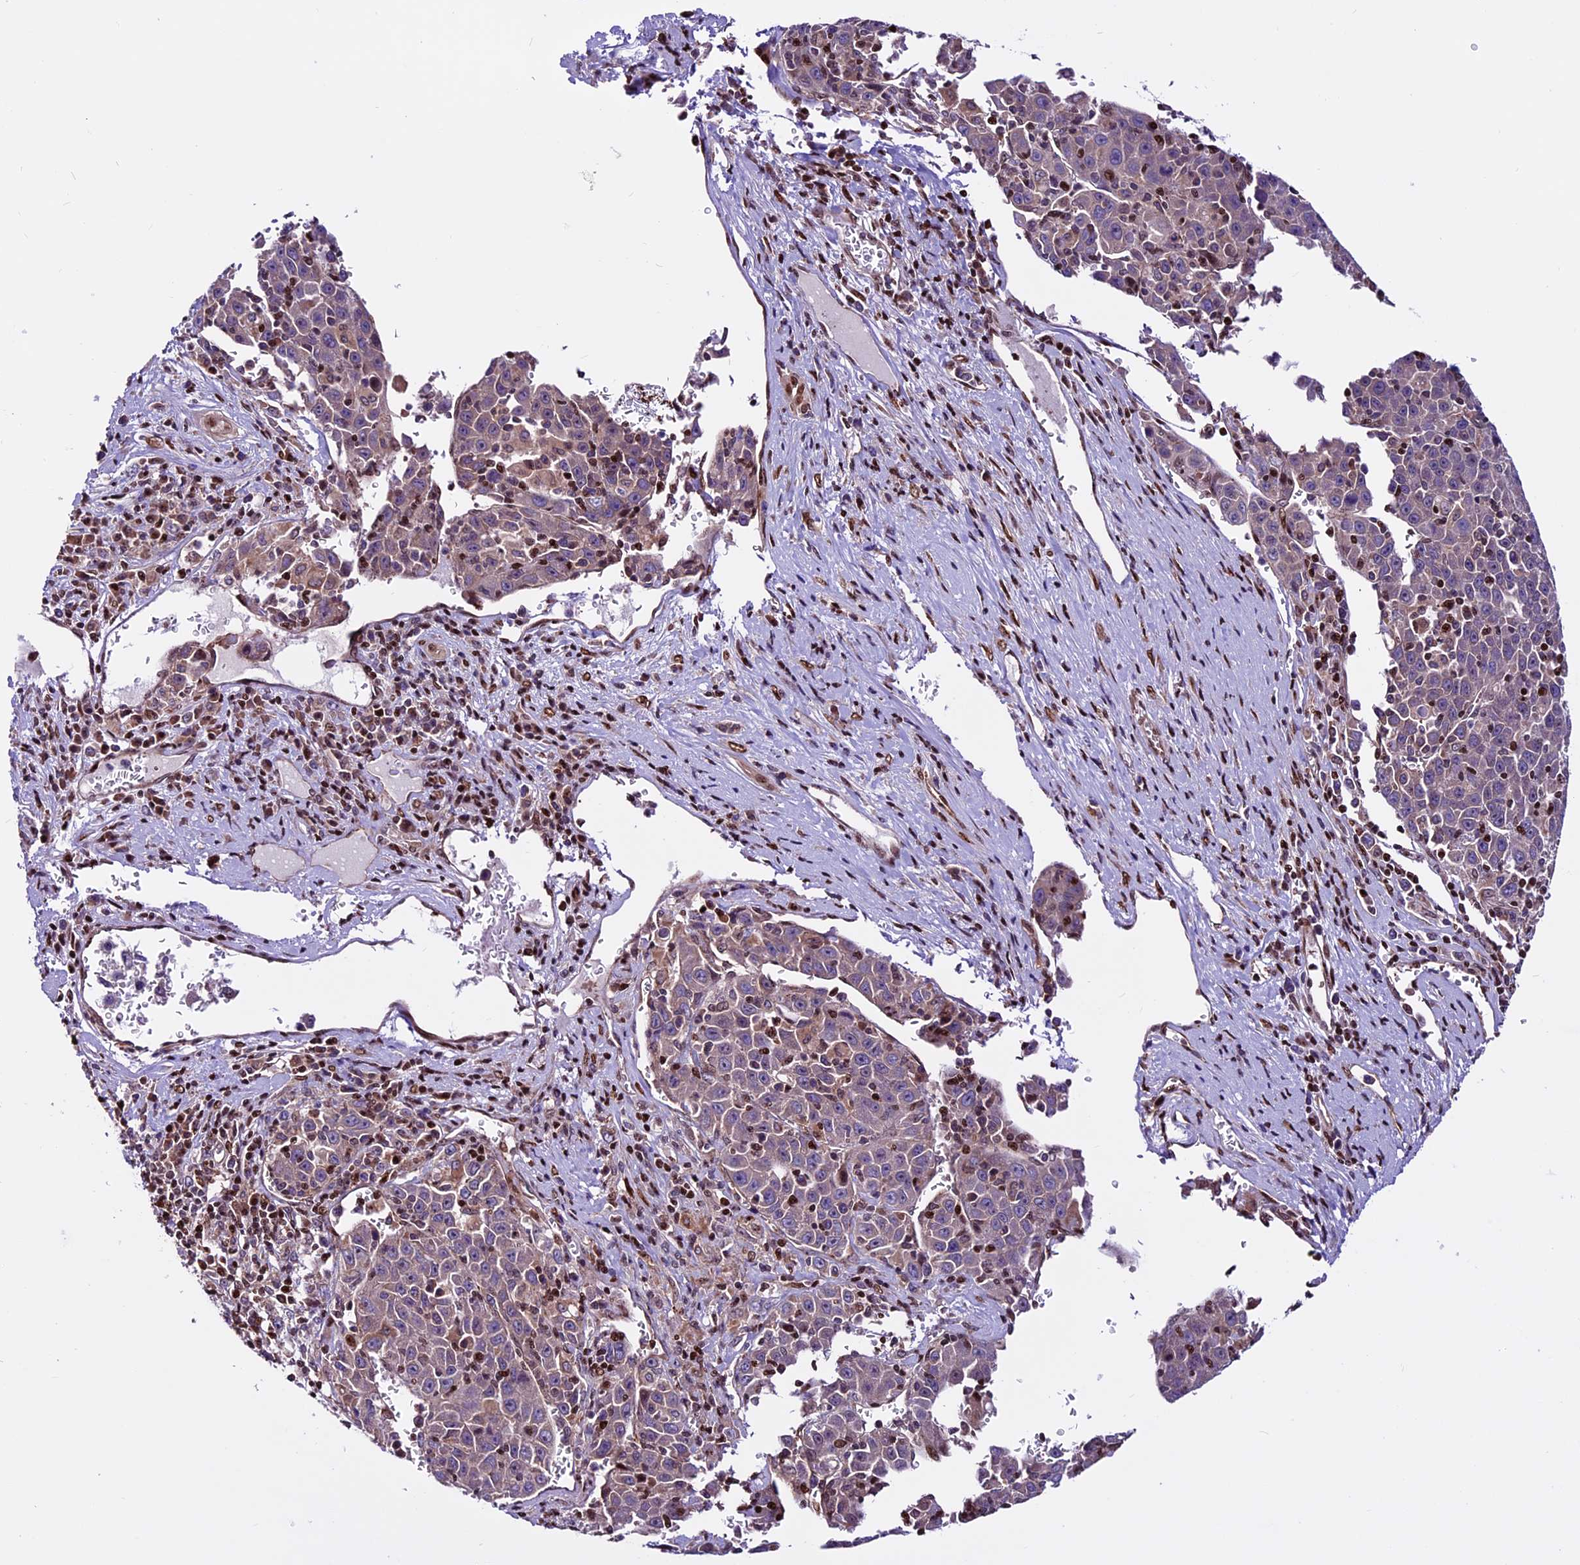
{"staining": {"intensity": "negative", "quantity": "none", "location": "none"}, "tissue": "liver cancer", "cell_type": "Tumor cells", "image_type": "cancer", "snomed": [{"axis": "morphology", "description": "Carcinoma, Hepatocellular, NOS"}, {"axis": "topography", "description": "Liver"}], "caption": "DAB (3,3'-diaminobenzidine) immunohistochemical staining of liver cancer (hepatocellular carcinoma) reveals no significant expression in tumor cells.", "gene": "RINL", "patient": {"sex": "female", "age": 53}}